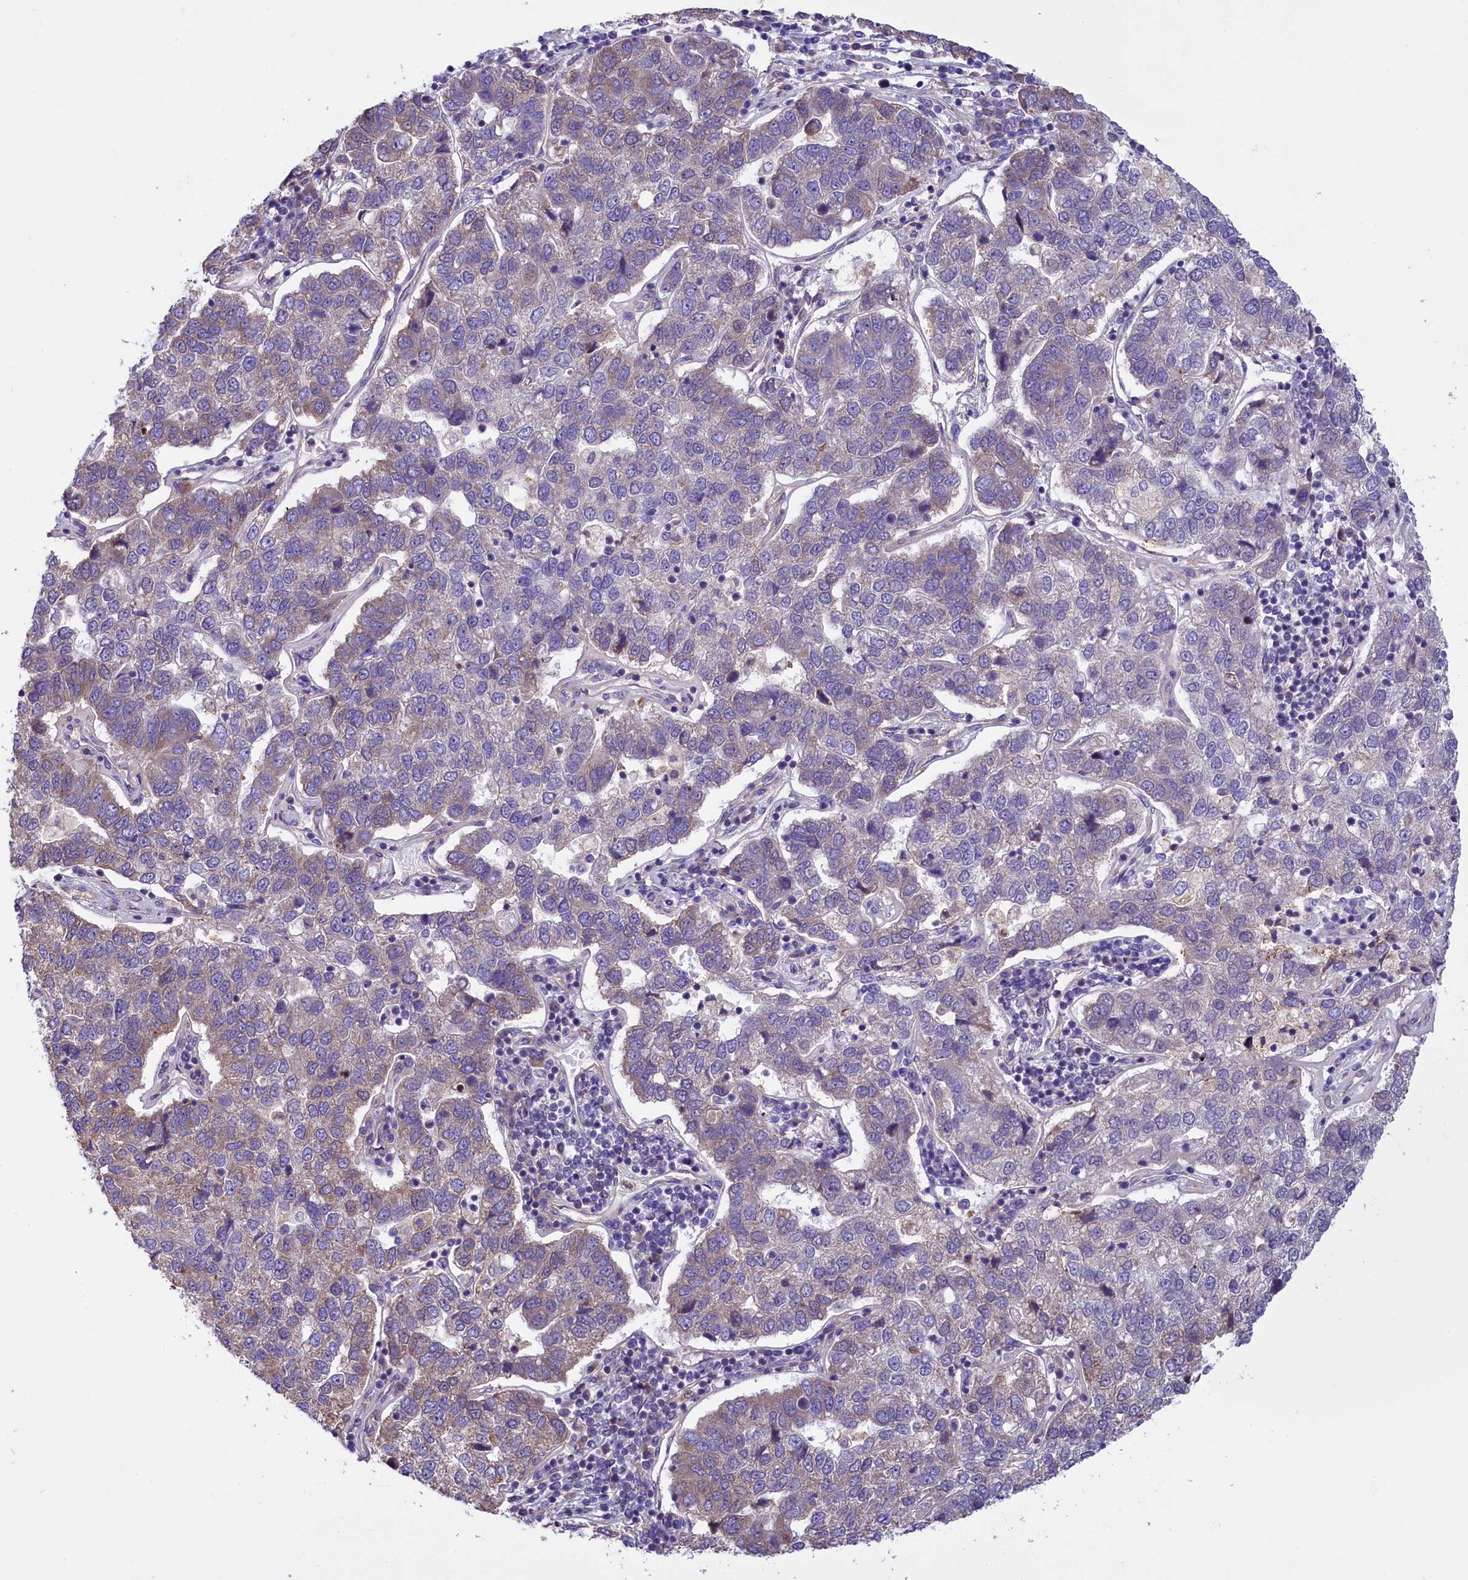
{"staining": {"intensity": "weak", "quantity": "<25%", "location": "cytoplasmic/membranous"}, "tissue": "pancreatic cancer", "cell_type": "Tumor cells", "image_type": "cancer", "snomed": [{"axis": "morphology", "description": "Adenocarcinoma, NOS"}, {"axis": "topography", "description": "Pancreas"}], "caption": "Tumor cells show no significant positivity in pancreatic adenocarcinoma.", "gene": "DNAJB9", "patient": {"sex": "female", "age": 61}}